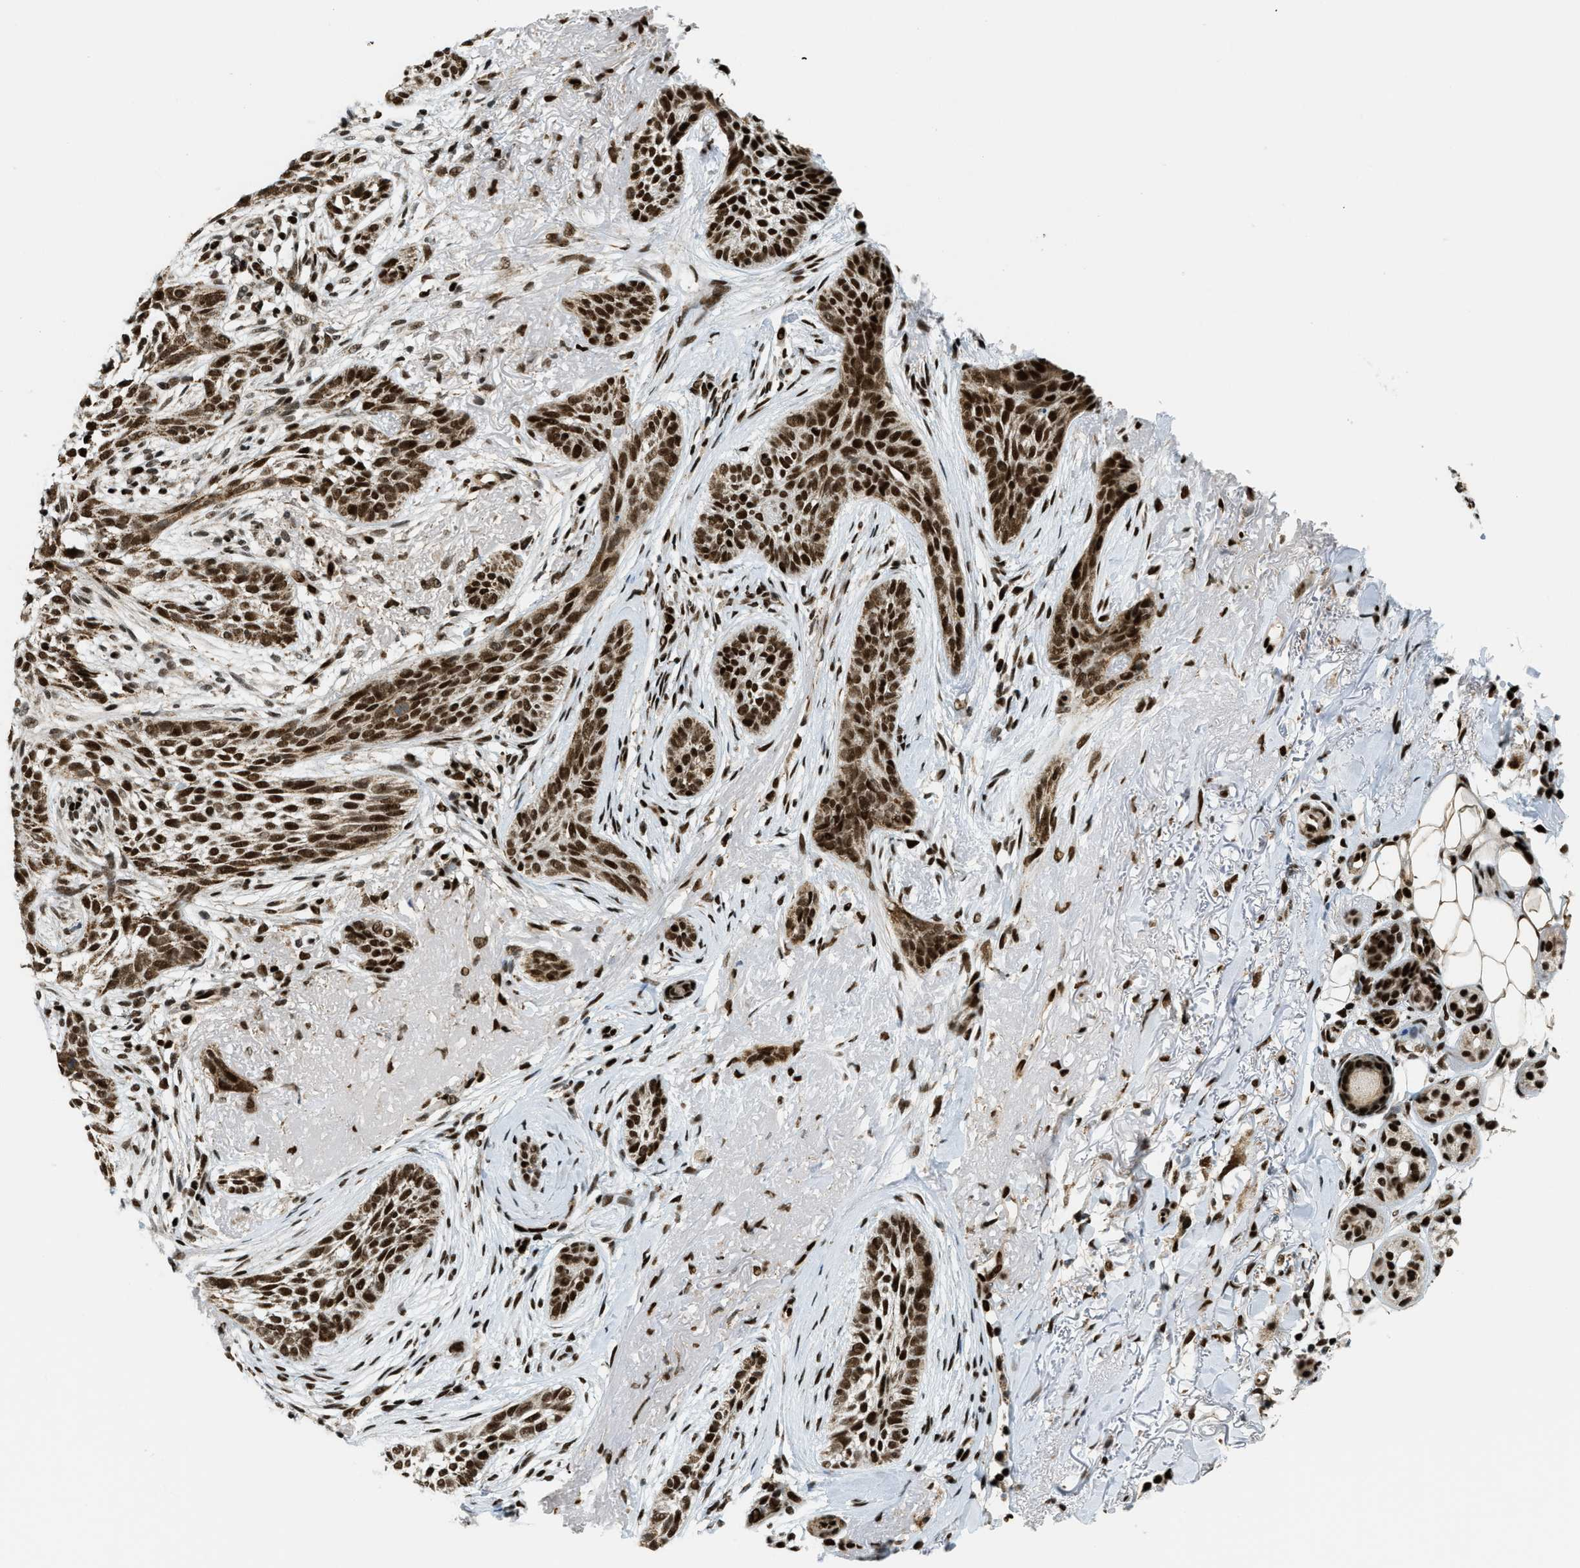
{"staining": {"intensity": "strong", "quantity": ">75%", "location": "nuclear"}, "tissue": "skin cancer", "cell_type": "Tumor cells", "image_type": "cancer", "snomed": [{"axis": "morphology", "description": "Basal cell carcinoma"}, {"axis": "topography", "description": "Skin"}], "caption": "This is an image of immunohistochemistry staining of basal cell carcinoma (skin), which shows strong positivity in the nuclear of tumor cells.", "gene": "GABPB1", "patient": {"sex": "female", "age": 88}}